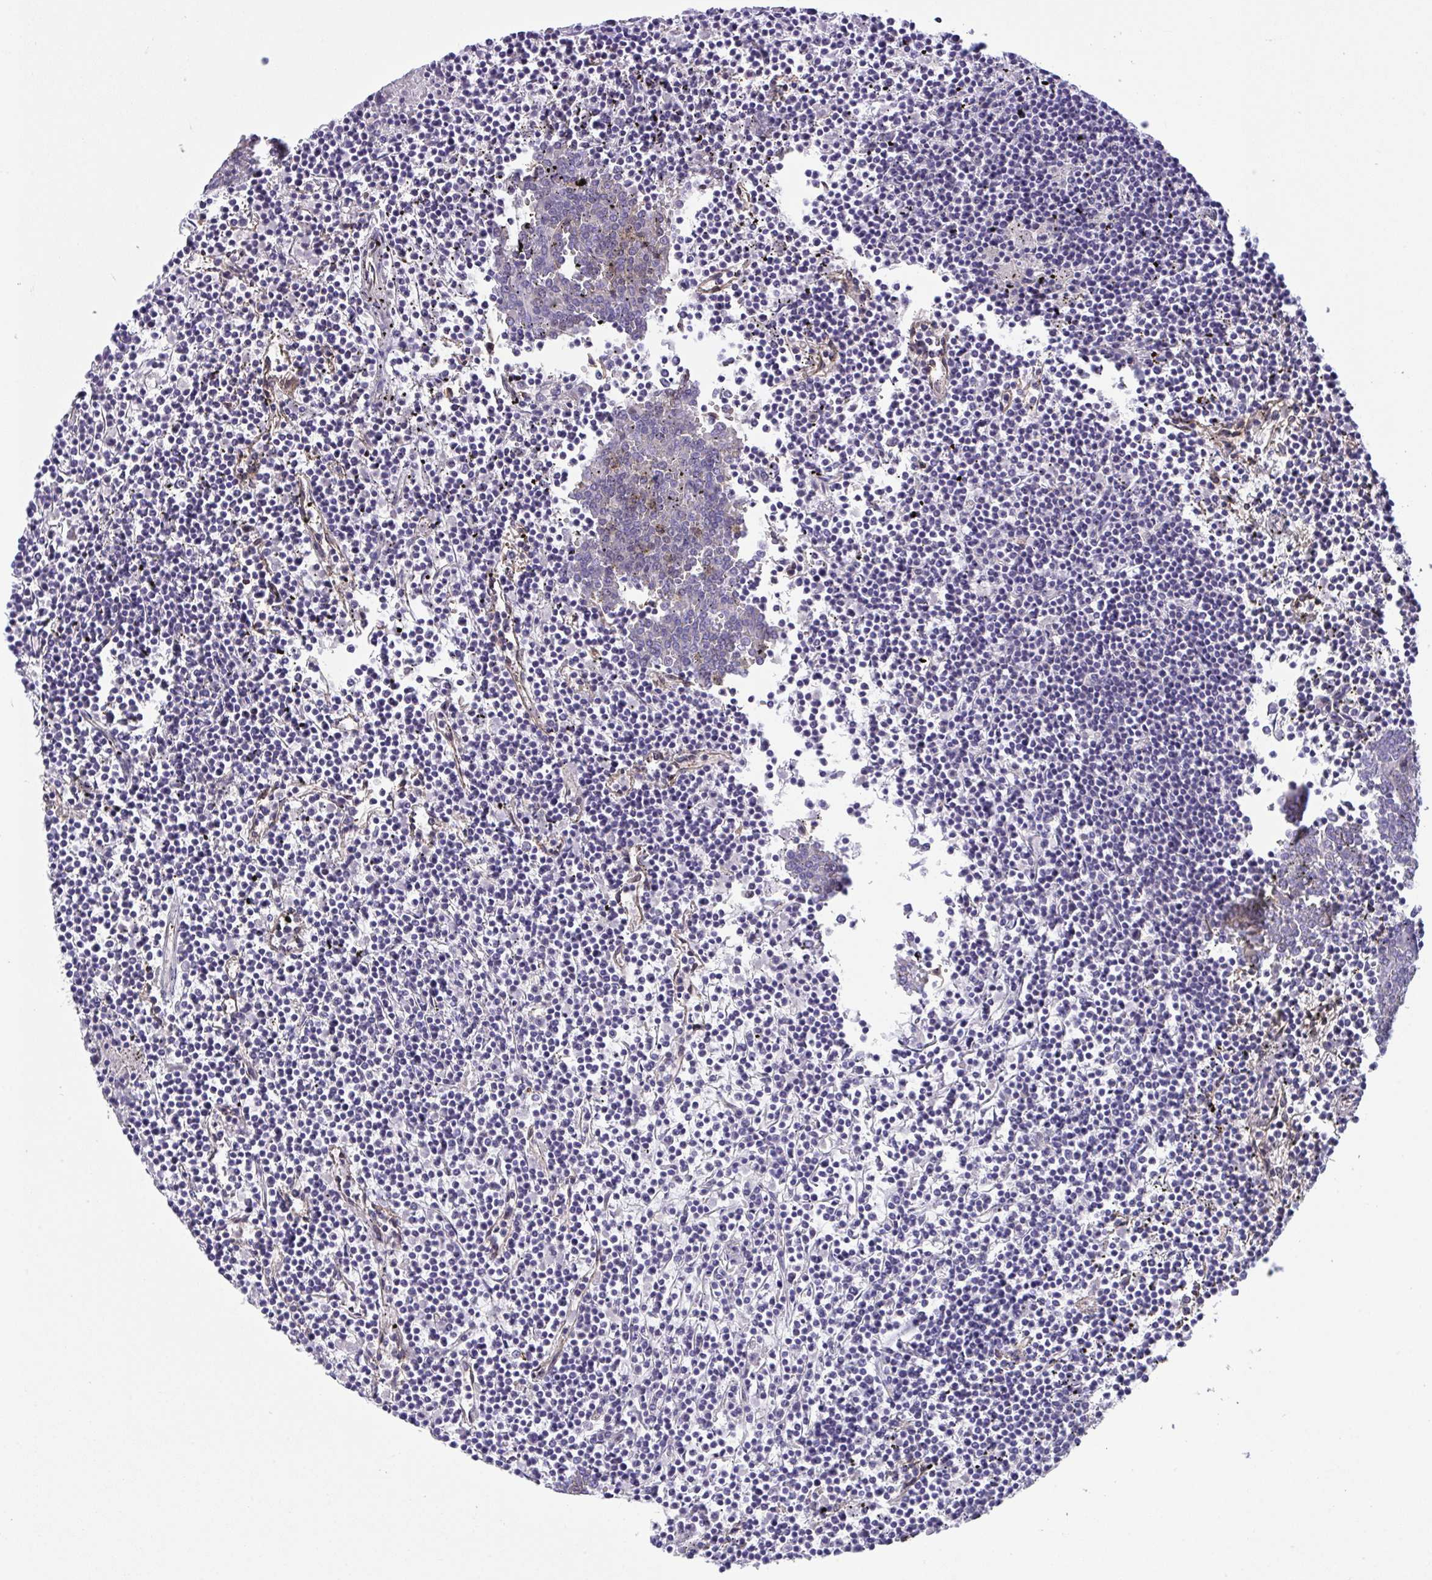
{"staining": {"intensity": "negative", "quantity": "none", "location": "none"}, "tissue": "lymphoma", "cell_type": "Tumor cells", "image_type": "cancer", "snomed": [{"axis": "morphology", "description": "Malignant lymphoma, non-Hodgkin's type, Low grade"}, {"axis": "topography", "description": "Spleen"}], "caption": "A high-resolution image shows immunohistochemistry staining of lymphoma, which demonstrates no significant positivity in tumor cells.", "gene": "RHOXF1", "patient": {"sex": "female", "age": 19}}